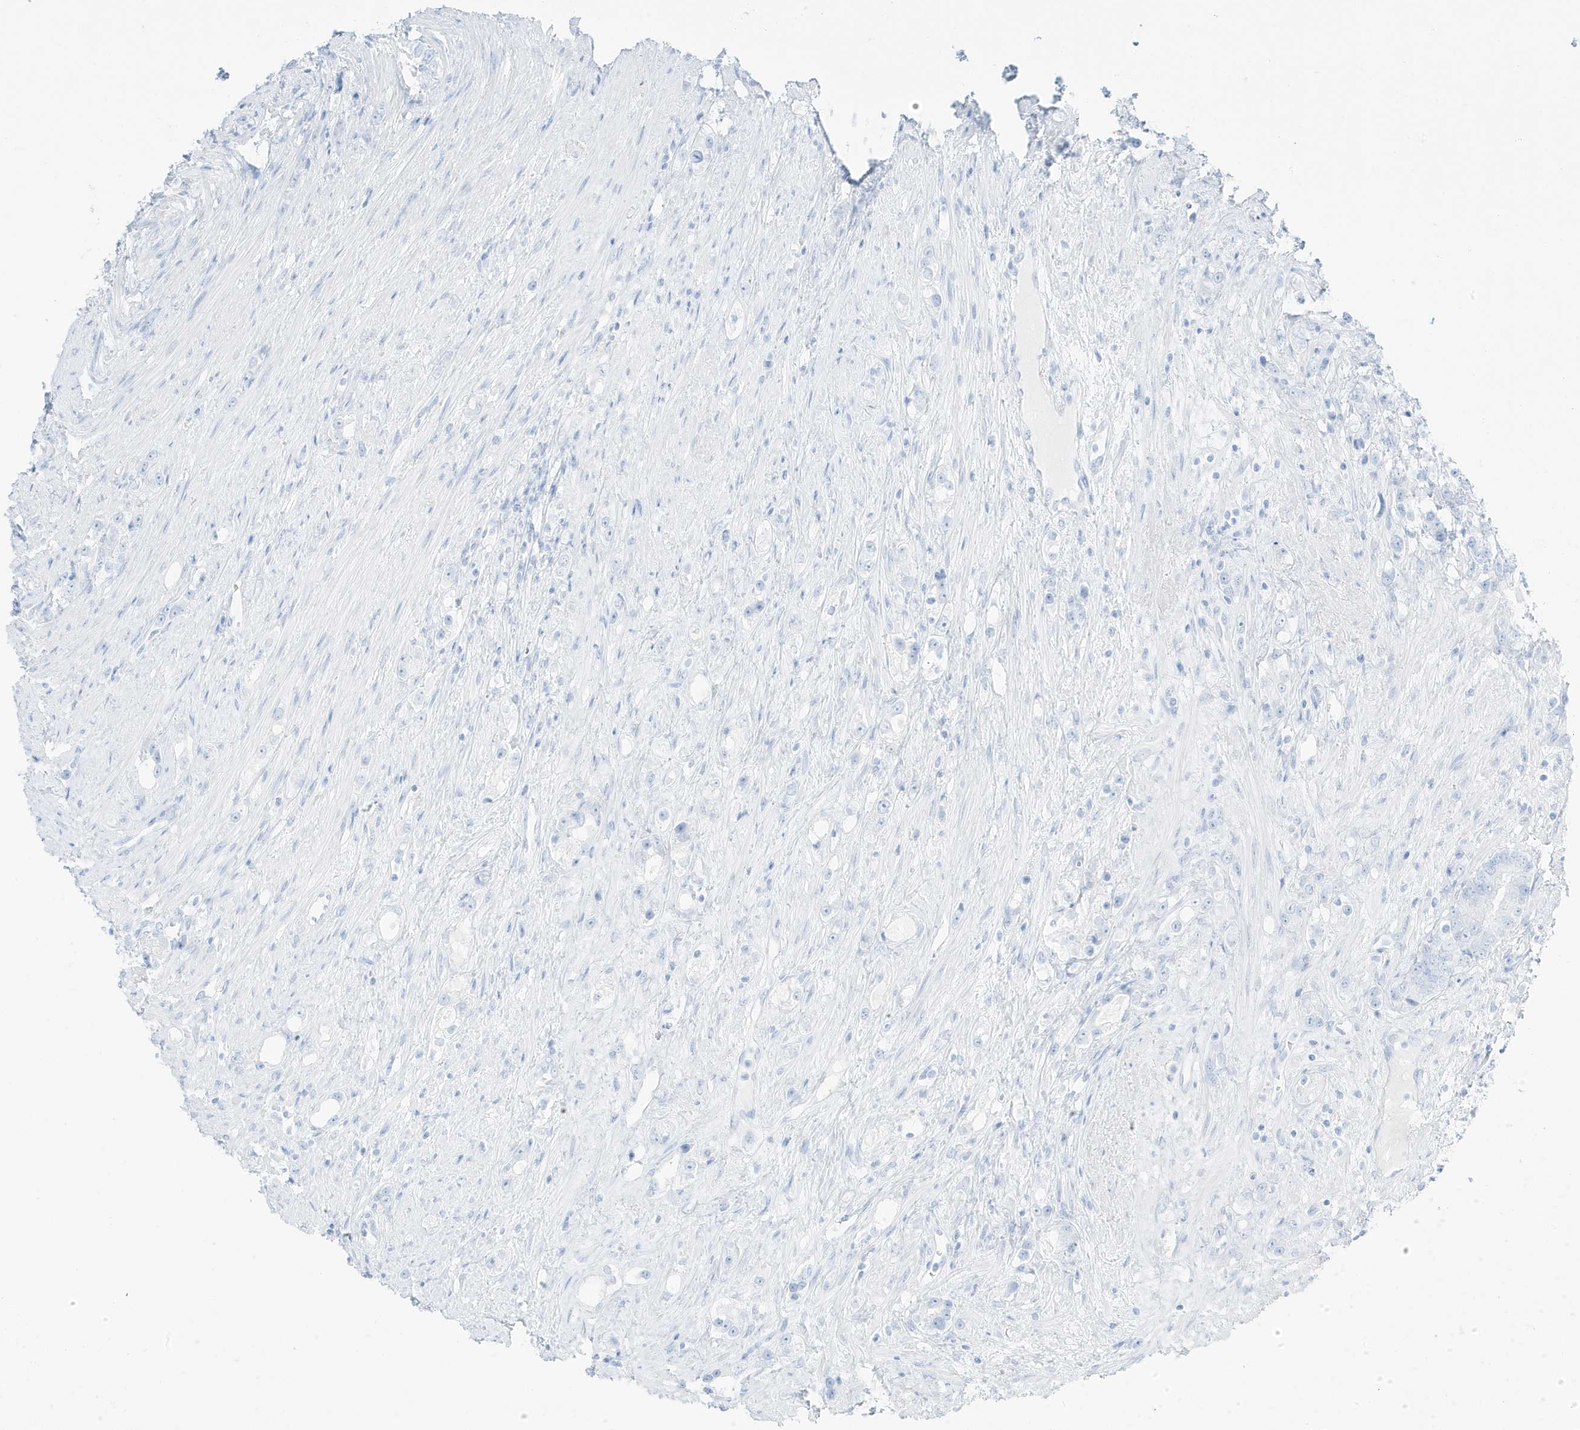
{"staining": {"intensity": "negative", "quantity": "none", "location": "none"}, "tissue": "prostate cancer", "cell_type": "Tumor cells", "image_type": "cancer", "snomed": [{"axis": "morphology", "description": "Adenocarcinoma, High grade"}, {"axis": "topography", "description": "Prostate"}], "caption": "Tumor cells are negative for protein expression in human prostate cancer (high-grade adenocarcinoma).", "gene": "SLC22A13", "patient": {"sex": "male", "age": 63}}